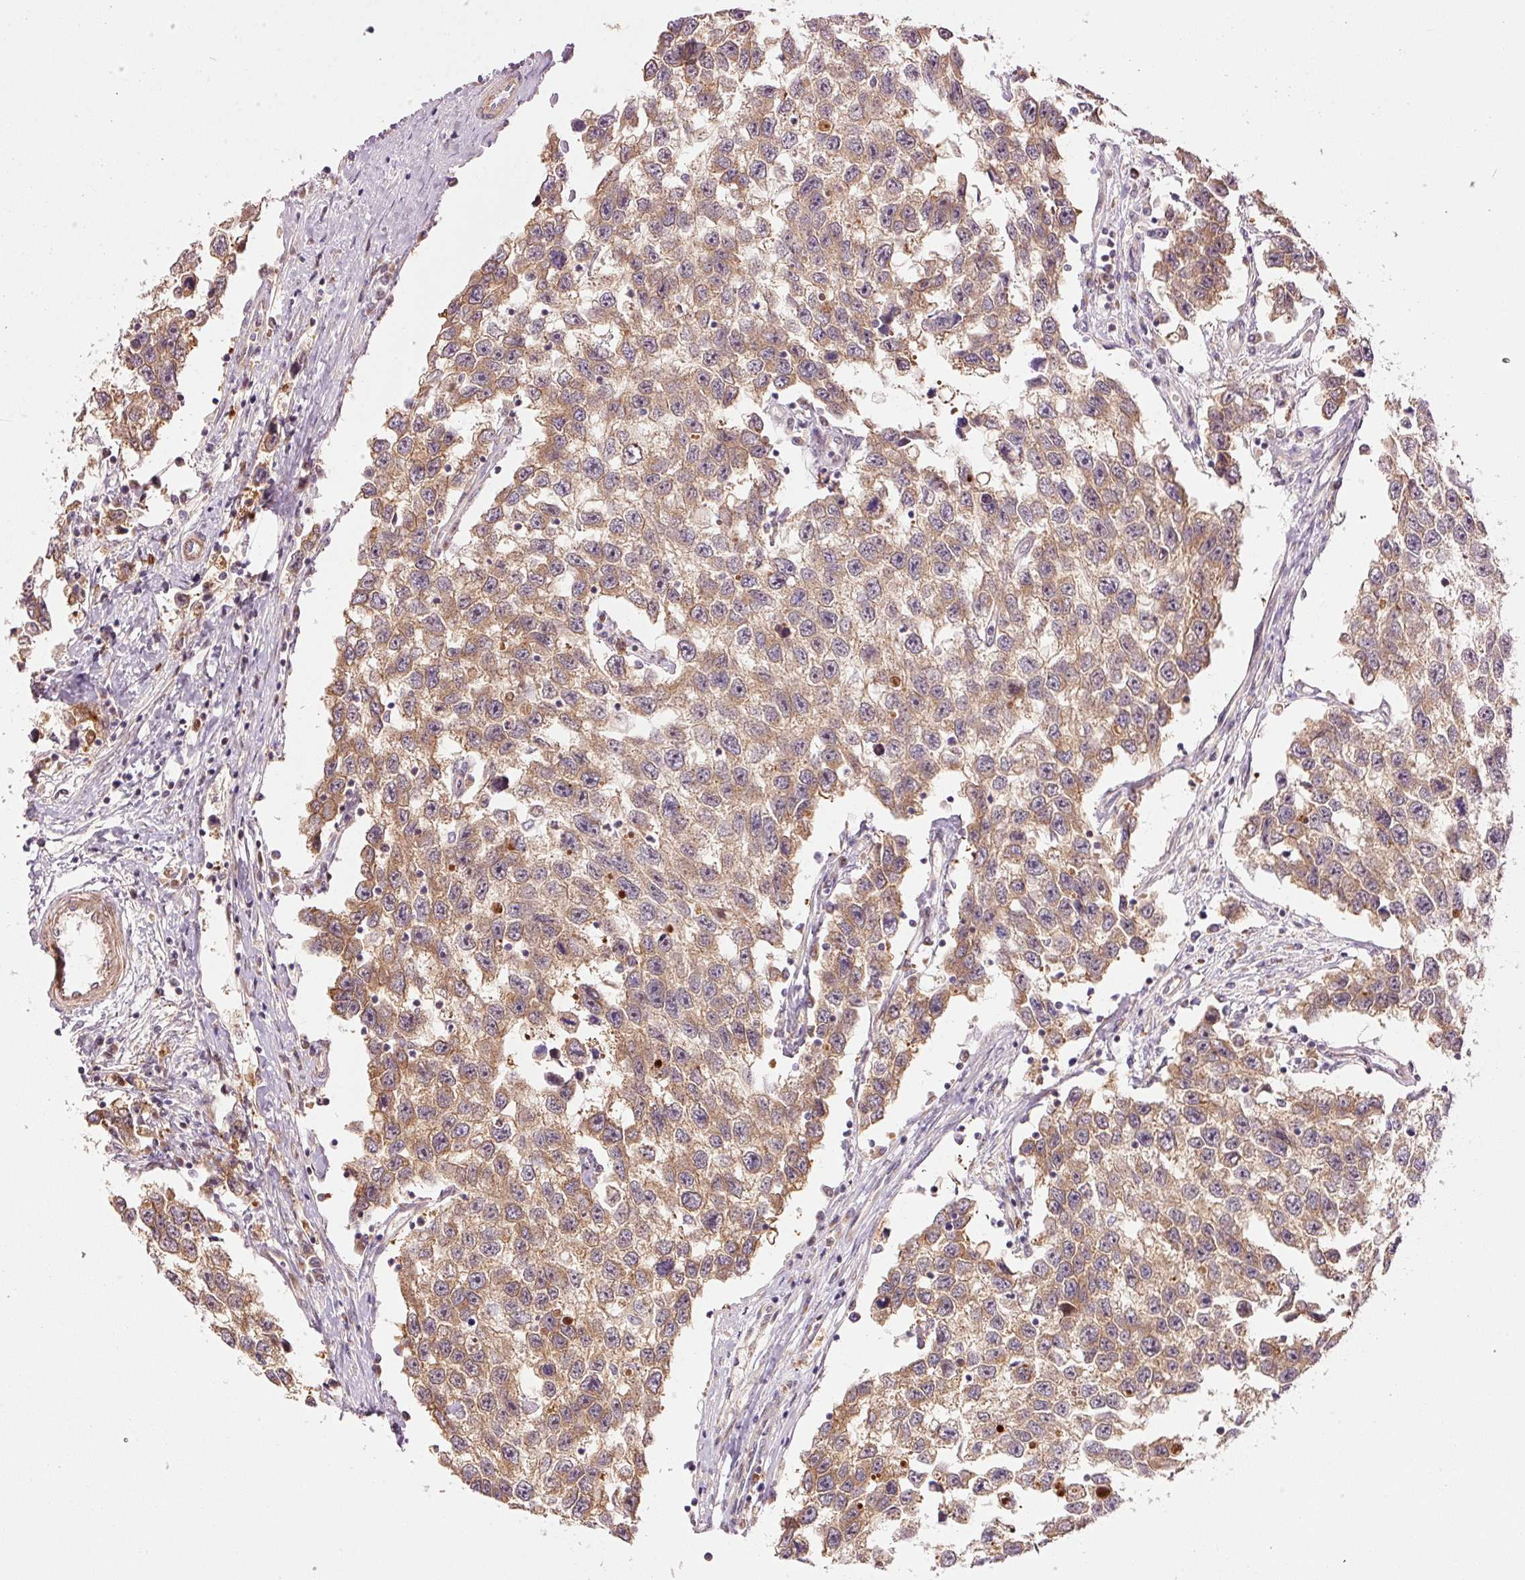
{"staining": {"intensity": "moderate", "quantity": ">75%", "location": "cytoplasmic/membranous"}, "tissue": "testis cancer", "cell_type": "Tumor cells", "image_type": "cancer", "snomed": [{"axis": "morphology", "description": "Seminoma, NOS"}, {"axis": "topography", "description": "Testis"}], "caption": "A high-resolution image shows IHC staining of testis seminoma, which exhibits moderate cytoplasmic/membranous staining in approximately >75% of tumor cells.", "gene": "PPP1R14B", "patient": {"sex": "male", "age": 33}}